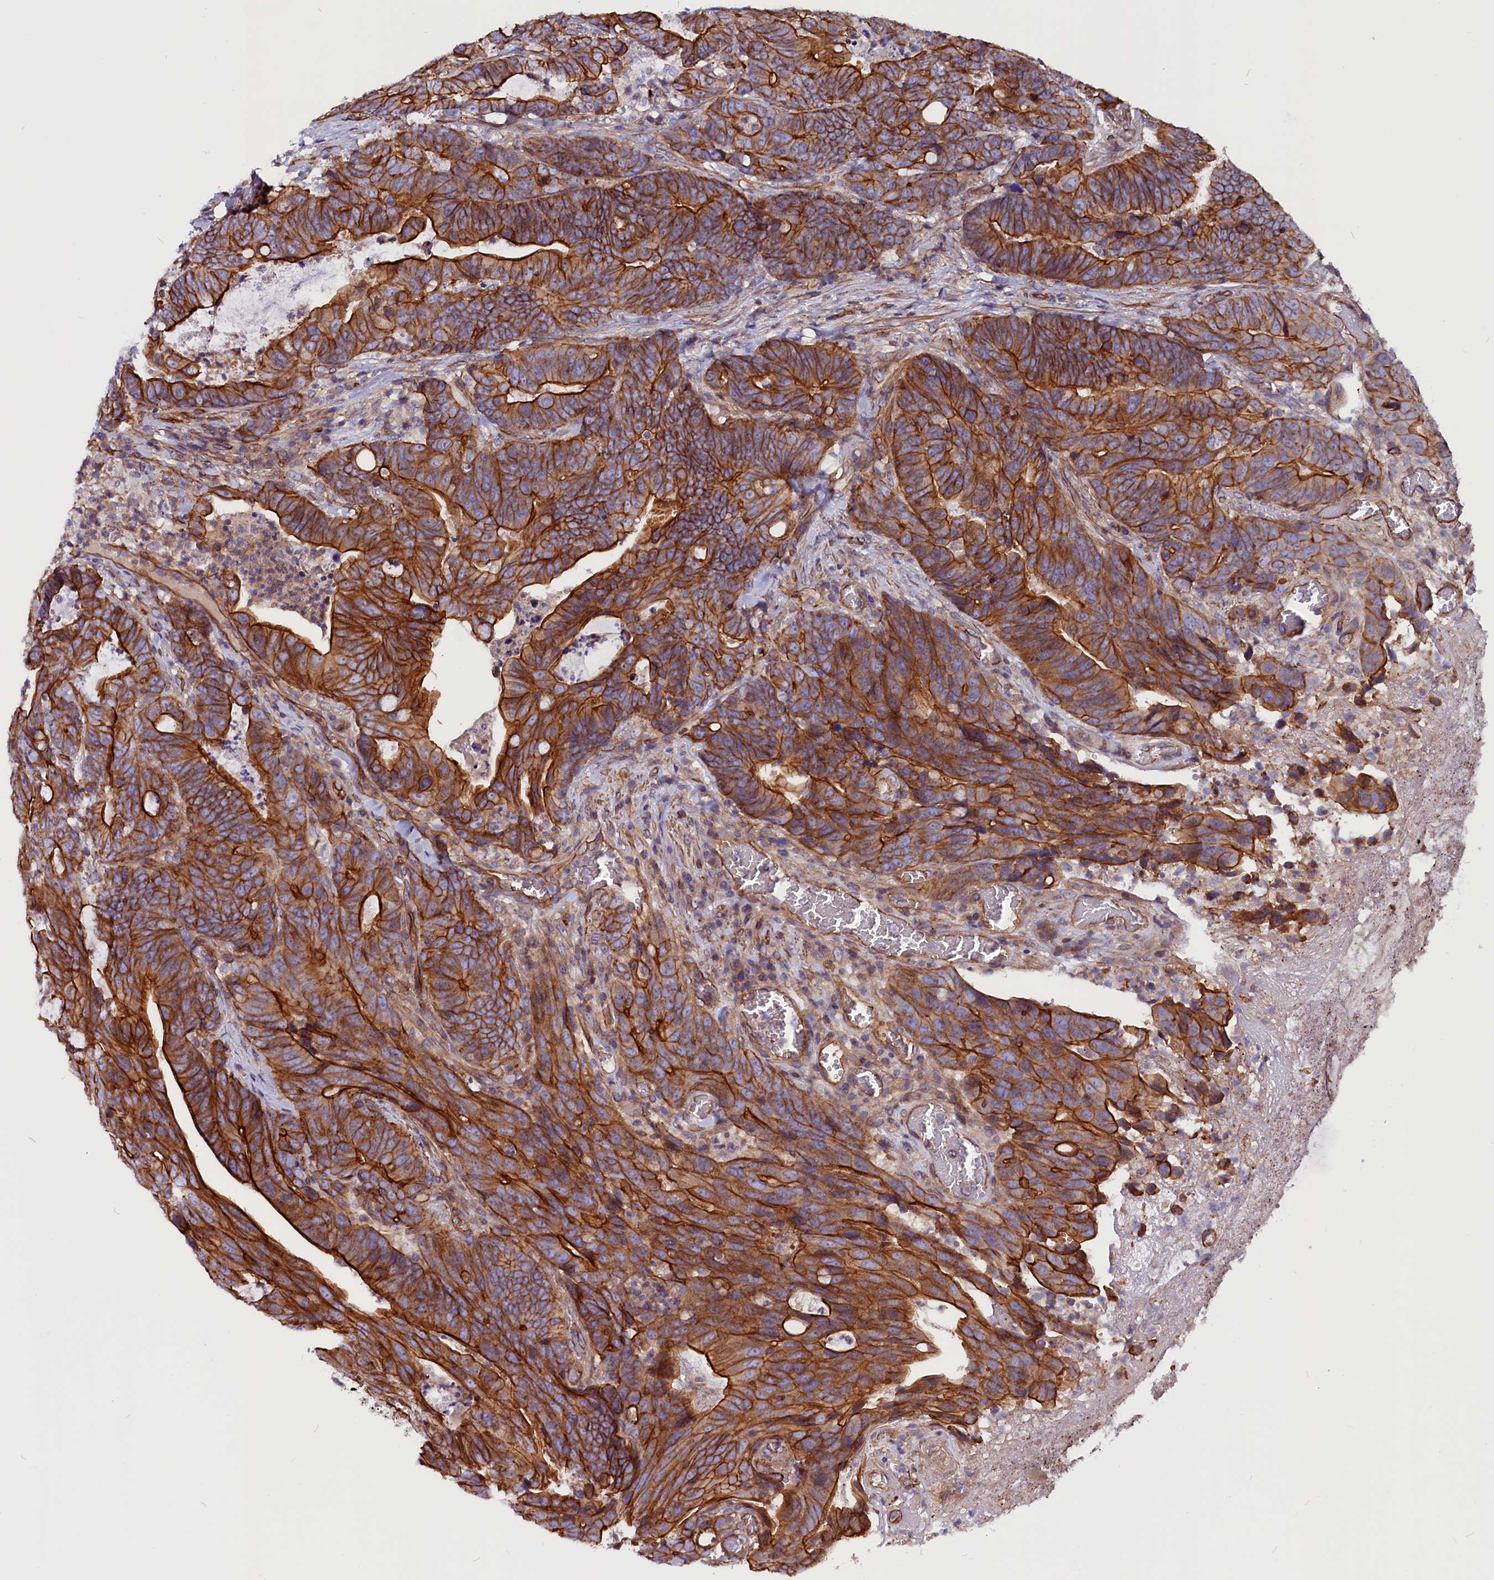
{"staining": {"intensity": "strong", "quantity": ">75%", "location": "cytoplasmic/membranous"}, "tissue": "colorectal cancer", "cell_type": "Tumor cells", "image_type": "cancer", "snomed": [{"axis": "morphology", "description": "Adenocarcinoma, NOS"}, {"axis": "topography", "description": "Colon"}], "caption": "IHC of human colorectal cancer exhibits high levels of strong cytoplasmic/membranous staining in about >75% of tumor cells.", "gene": "ZNF749", "patient": {"sex": "female", "age": 82}}